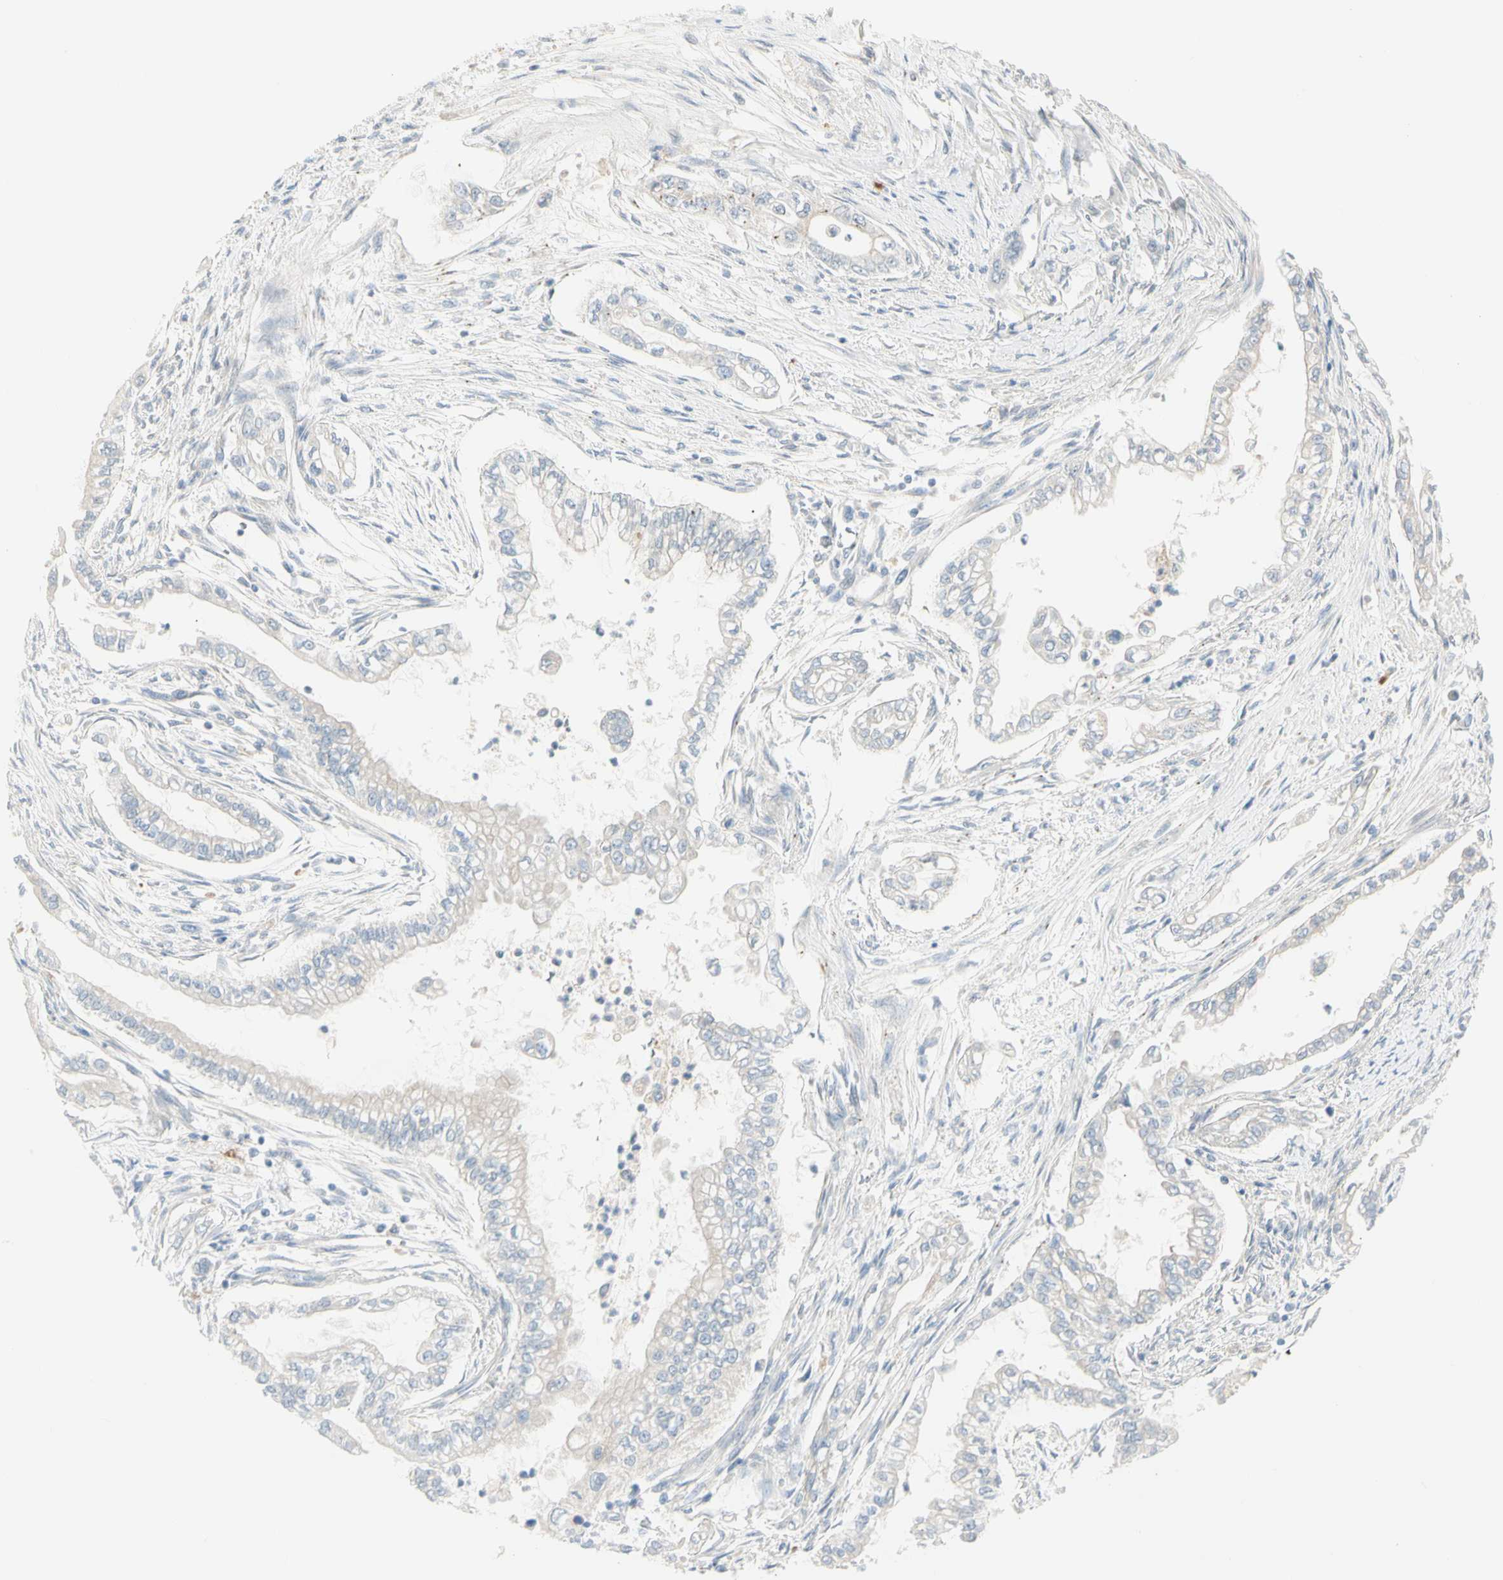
{"staining": {"intensity": "negative", "quantity": "none", "location": "none"}, "tissue": "pancreatic cancer", "cell_type": "Tumor cells", "image_type": "cancer", "snomed": [{"axis": "morphology", "description": "Normal tissue, NOS"}, {"axis": "topography", "description": "Pancreas"}], "caption": "Pancreatic cancer stained for a protein using immunohistochemistry (IHC) demonstrates no positivity tumor cells.", "gene": "ALDH18A1", "patient": {"sex": "male", "age": 42}}